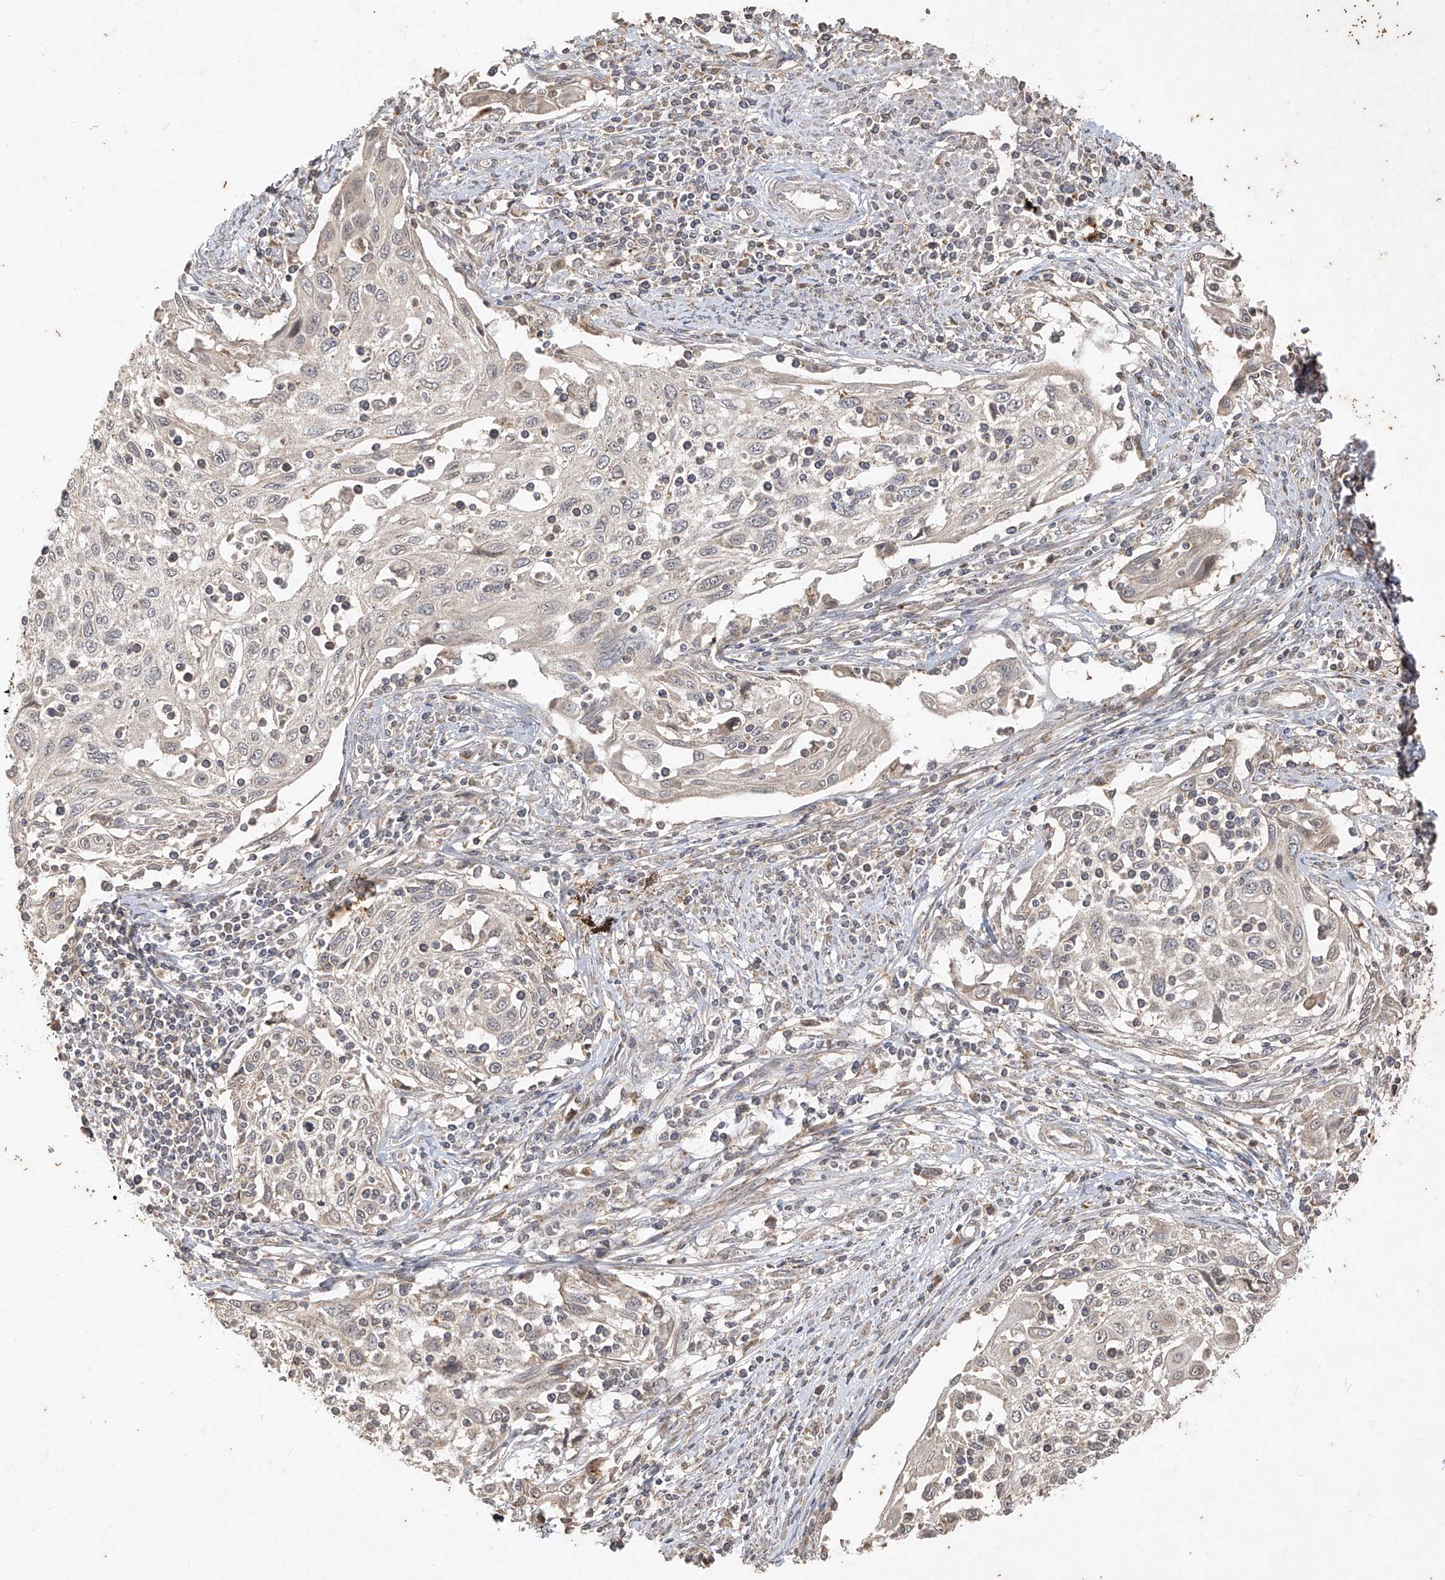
{"staining": {"intensity": "weak", "quantity": "25%-75%", "location": "cytoplasmic/membranous"}, "tissue": "cervical cancer", "cell_type": "Tumor cells", "image_type": "cancer", "snomed": [{"axis": "morphology", "description": "Squamous cell carcinoma, NOS"}, {"axis": "topography", "description": "Cervix"}], "caption": "The micrograph shows immunohistochemical staining of cervical cancer. There is weak cytoplasmic/membranous expression is seen in approximately 25%-75% of tumor cells. Immunohistochemistry stains the protein in brown and the nuclei are stained blue.", "gene": "ABCD3", "patient": {"sex": "female", "age": 70}}